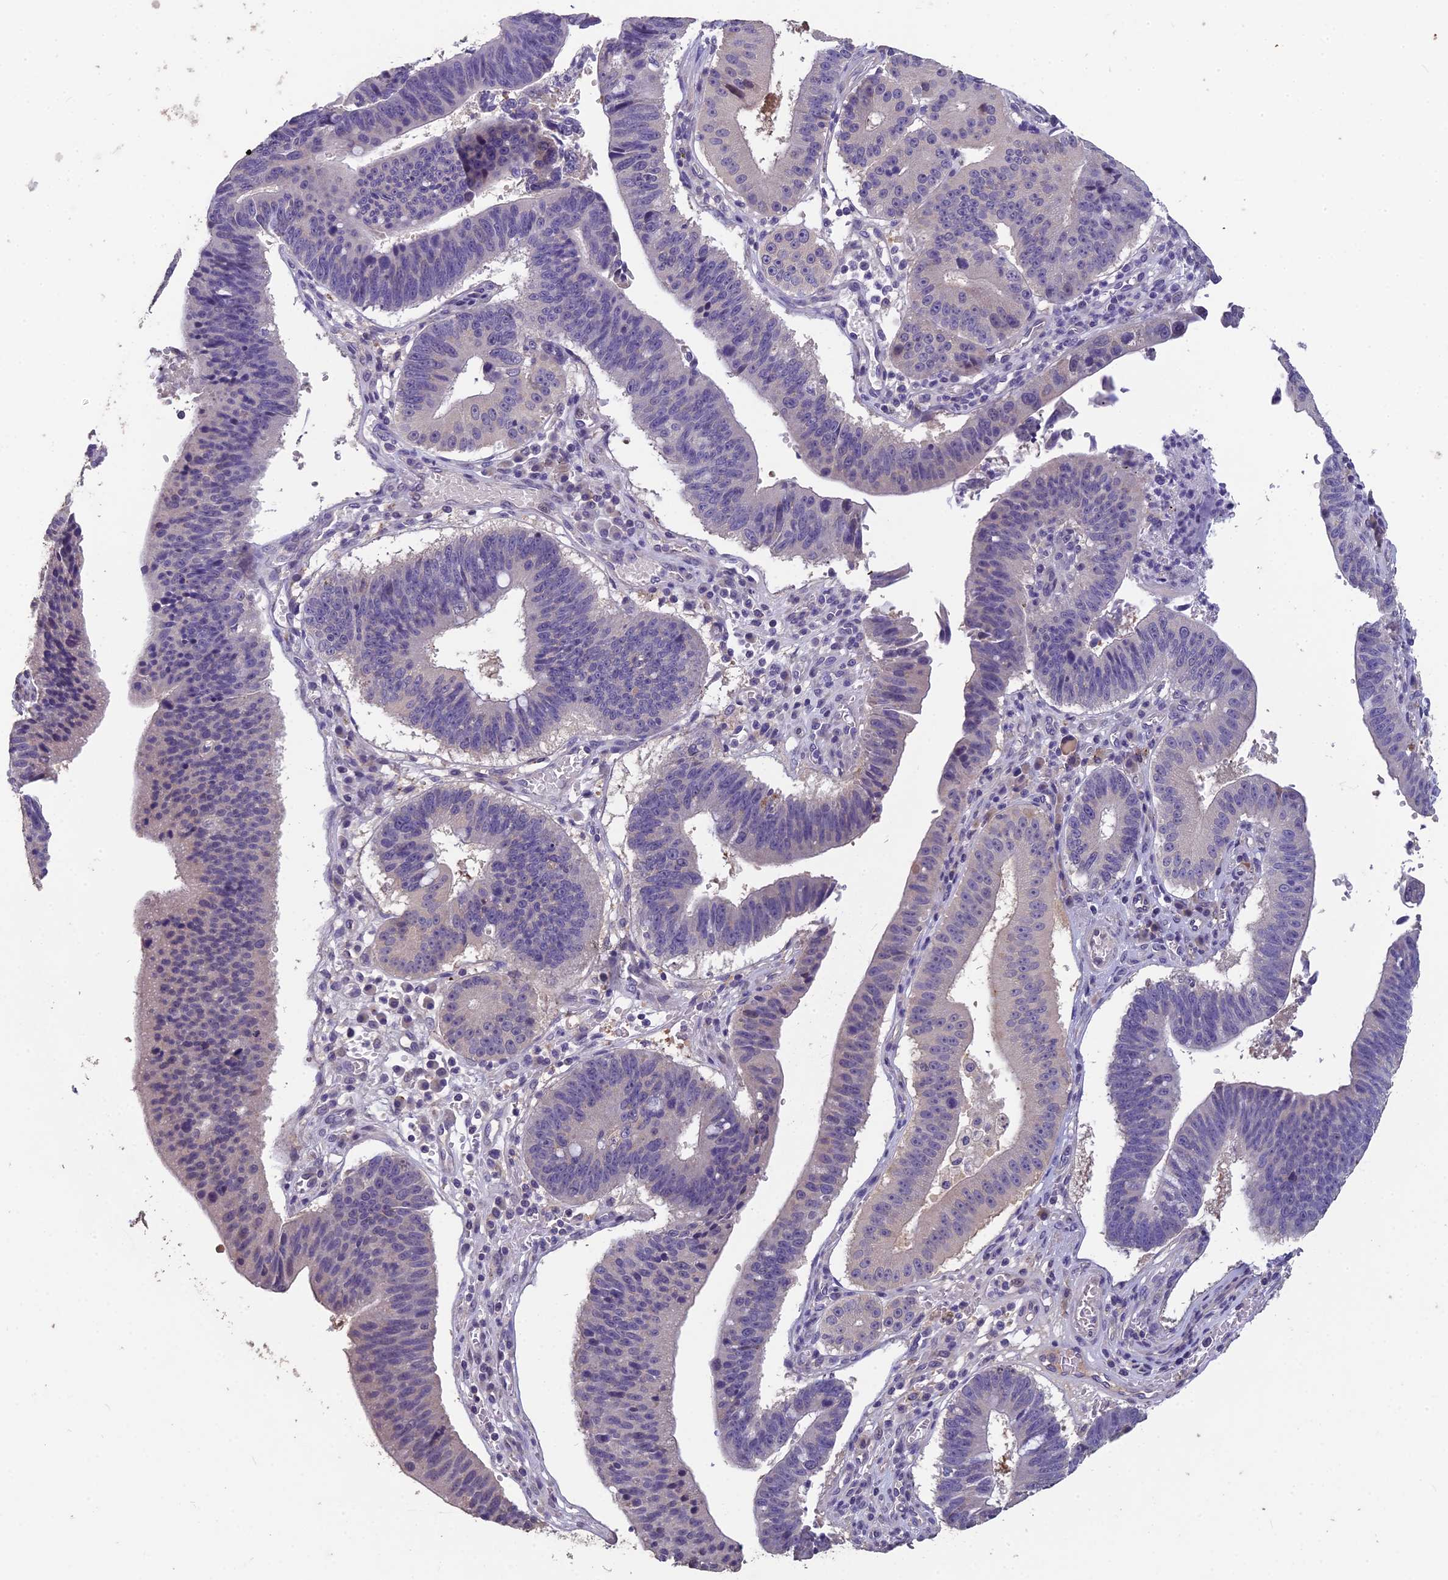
{"staining": {"intensity": "negative", "quantity": "none", "location": "none"}, "tissue": "stomach cancer", "cell_type": "Tumor cells", "image_type": "cancer", "snomed": [{"axis": "morphology", "description": "Adenocarcinoma, NOS"}, {"axis": "topography", "description": "Stomach"}], "caption": "A histopathology image of human stomach adenocarcinoma is negative for staining in tumor cells.", "gene": "CEACAM16", "patient": {"sex": "male", "age": 59}}